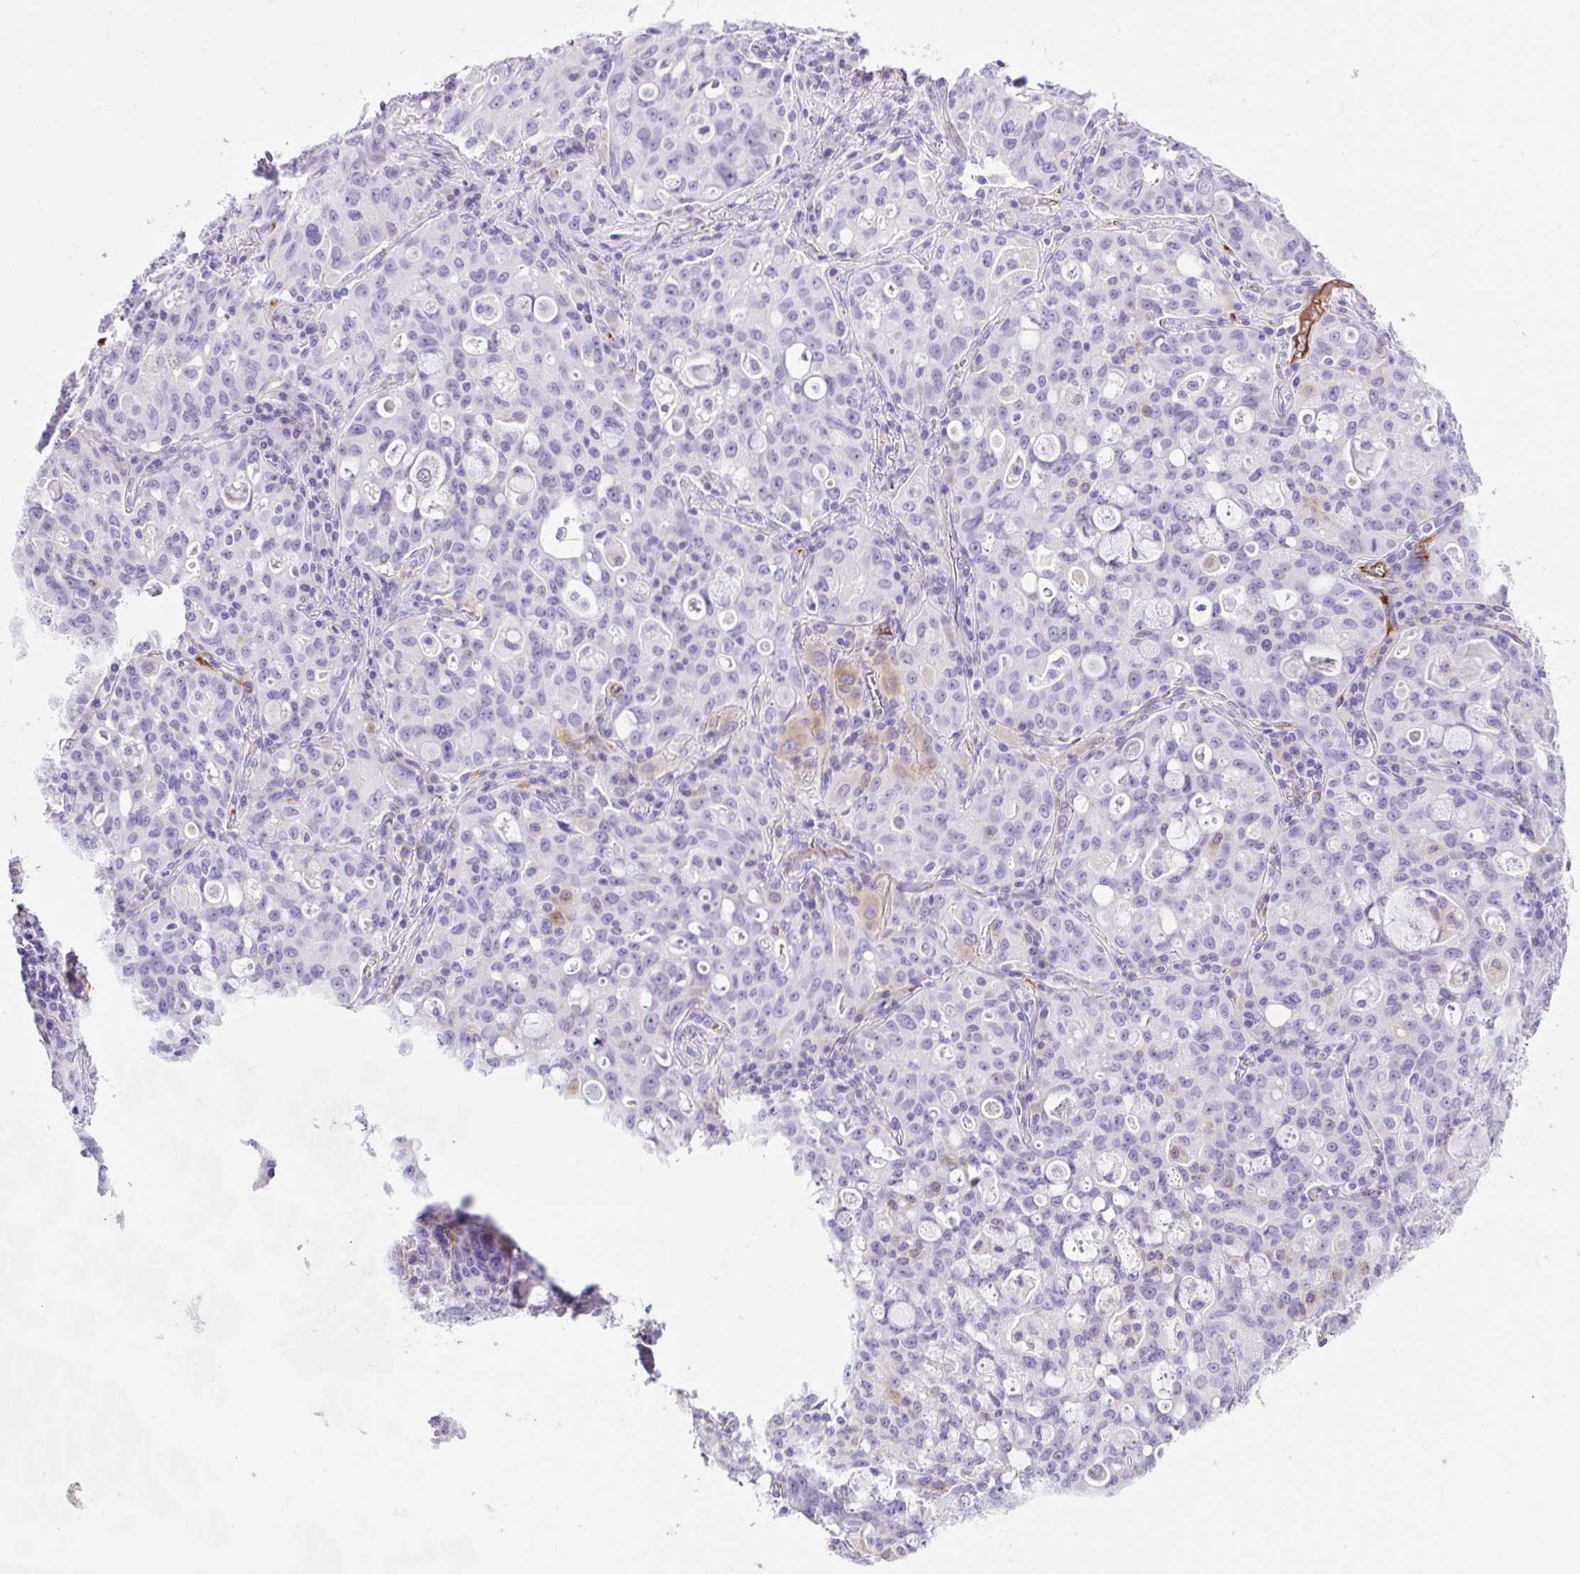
{"staining": {"intensity": "negative", "quantity": "none", "location": "none"}, "tissue": "lung cancer", "cell_type": "Tumor cells", "image_type": "cancer", "snomed": [{"axis": "morphology", "description": "Adenocarcinoma, NOS"}, {"axis": "topography", "description": "Lung"}], "caption": "Human adenocarcinoma (lung) stained for a protein using immunohistochemistry (IHC) displays no staining in tumor cells.", "gene": "APOC4-APOC2", "patient": {"sex": "female", "age": 44}}